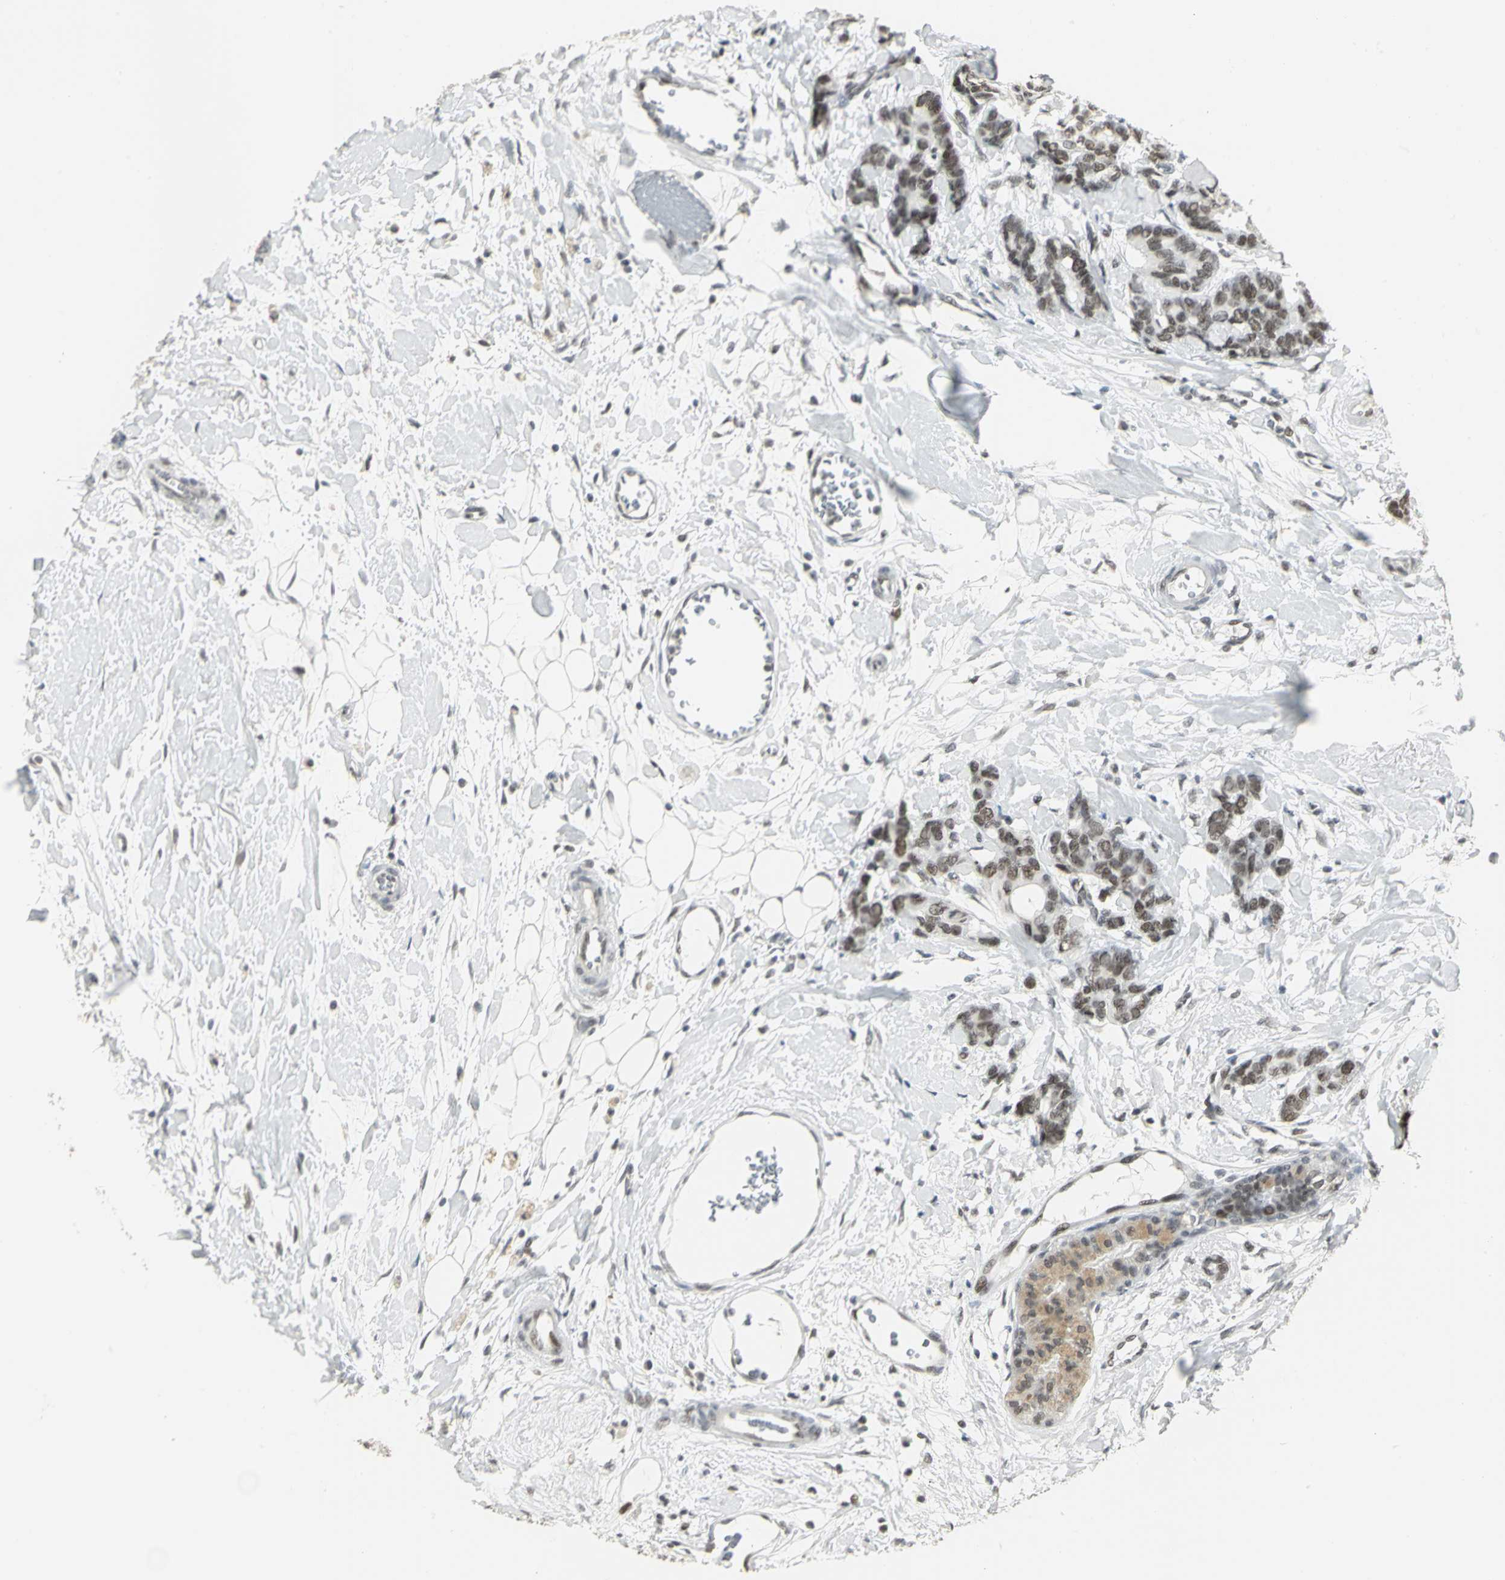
{"staining": {"intensity": "moderate", "quantity": ">75%", "location": "nuclear"}, "tissue": "breast cancer", "cell_type": "Tumor cells", "image_type": "cancer", "snomed": [{"axis": "morphology", "description": "Duct carcinoma"}, {"axis": "topography", "description": "Breast"}], "caption": "IHC of breast invasive ductal carcinoma displays medium levels of moderate nuclear positivity in about >75% of tumor cells.", "gene": "CBX3", "patient": {"sex": "female", "age": 87}}